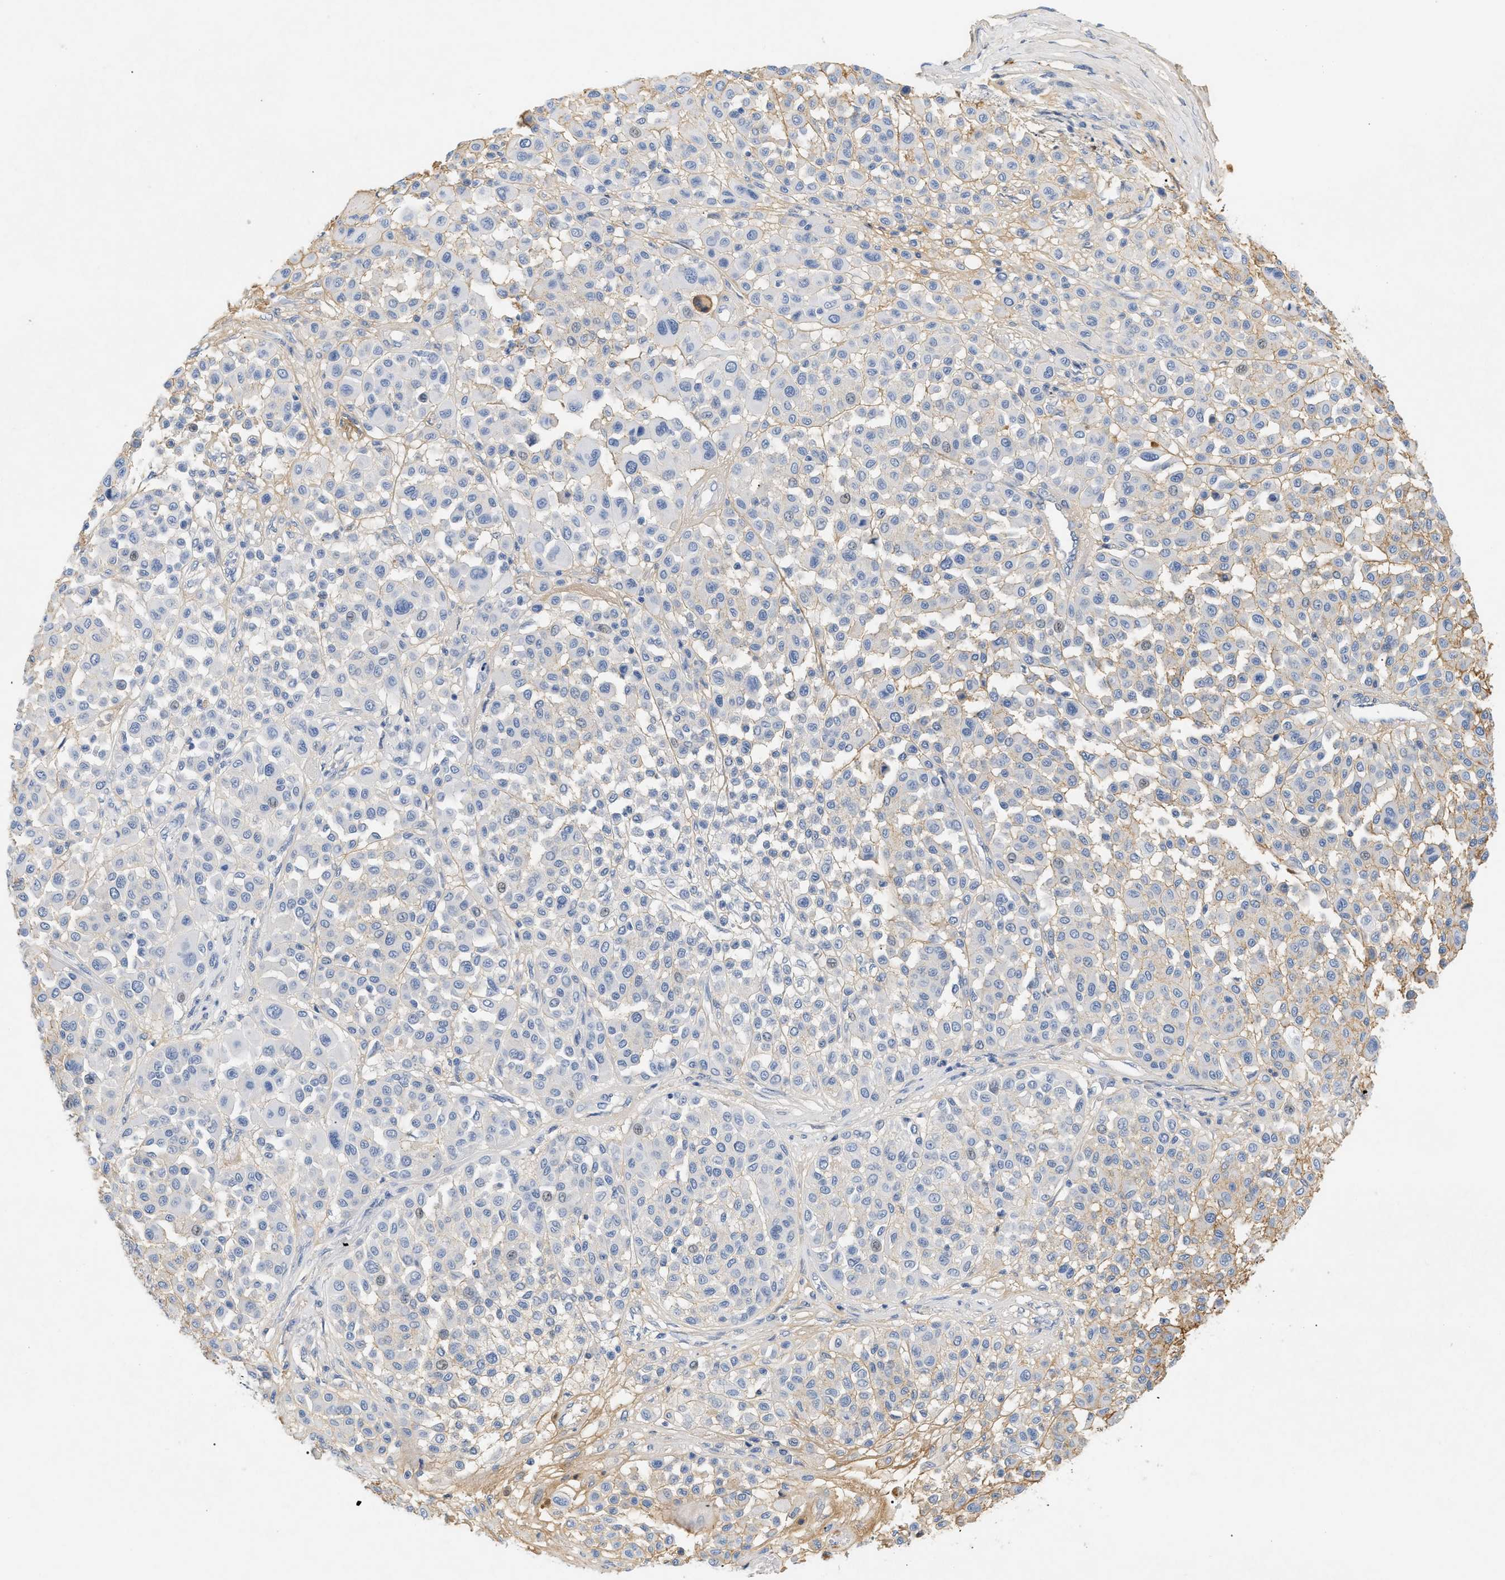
{"staining": {"intensity": "weak", "quantity": "<25%", "location": "cytoplasmic/membranous"}, "tissue": "melanoma", "cell_type": "Tumor cells", "image_type": "cancer", "snomed": [{"axis": "morphology", "description": "Malignant melanoma, Metastatic site"}, {"axis": "topography", "description": "Soft tissue"}], "caption": "An immunohistochemistry (IHC) photomicrograph of melanoma is shown. There is no staining in tumor cells of melanoma. Nuclei are stained in blue.", "gene": "CFH", "patient": {"sex": "male", "age": 41}}